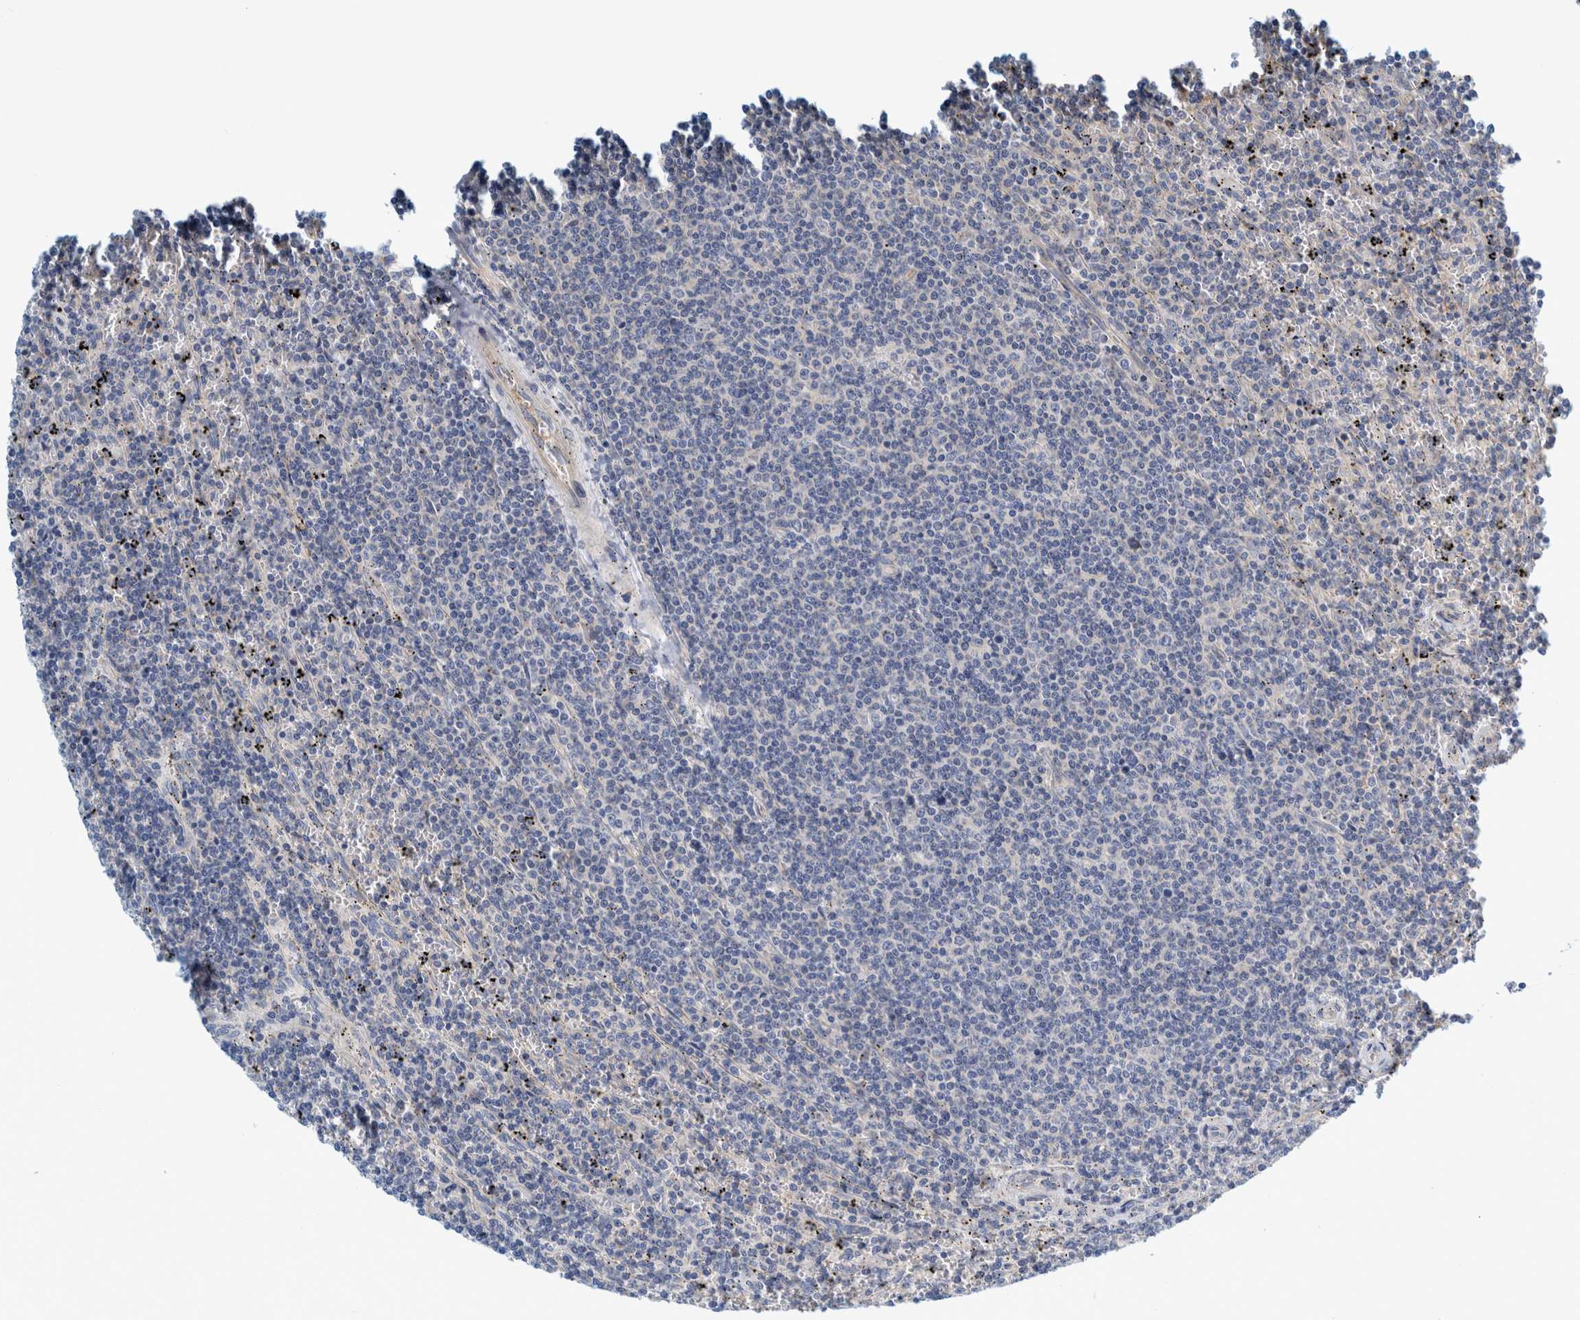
{"staining": {"intensity": "negative", "quantity": "none", "location": "none"}, "tissue": "lymphoma", "cell_type": "Tumor cells", "image_type": "cancer", "snomed": [{"axis": "morphology", "description": "Malignant lymphoma, non-Hodgkin's type, Low grade"}, {"axis": "topography", "description": "Spleen"}], "caption": "DAB (3,3'-diaminobenzidine) immunohistochemical staining of low-grade malignant lymphoma, non-Hodgkin's type shows no significant staining in tumor cells.", "gene": "ZNF324B", "patient": {"sex": "female", "age": 50}}